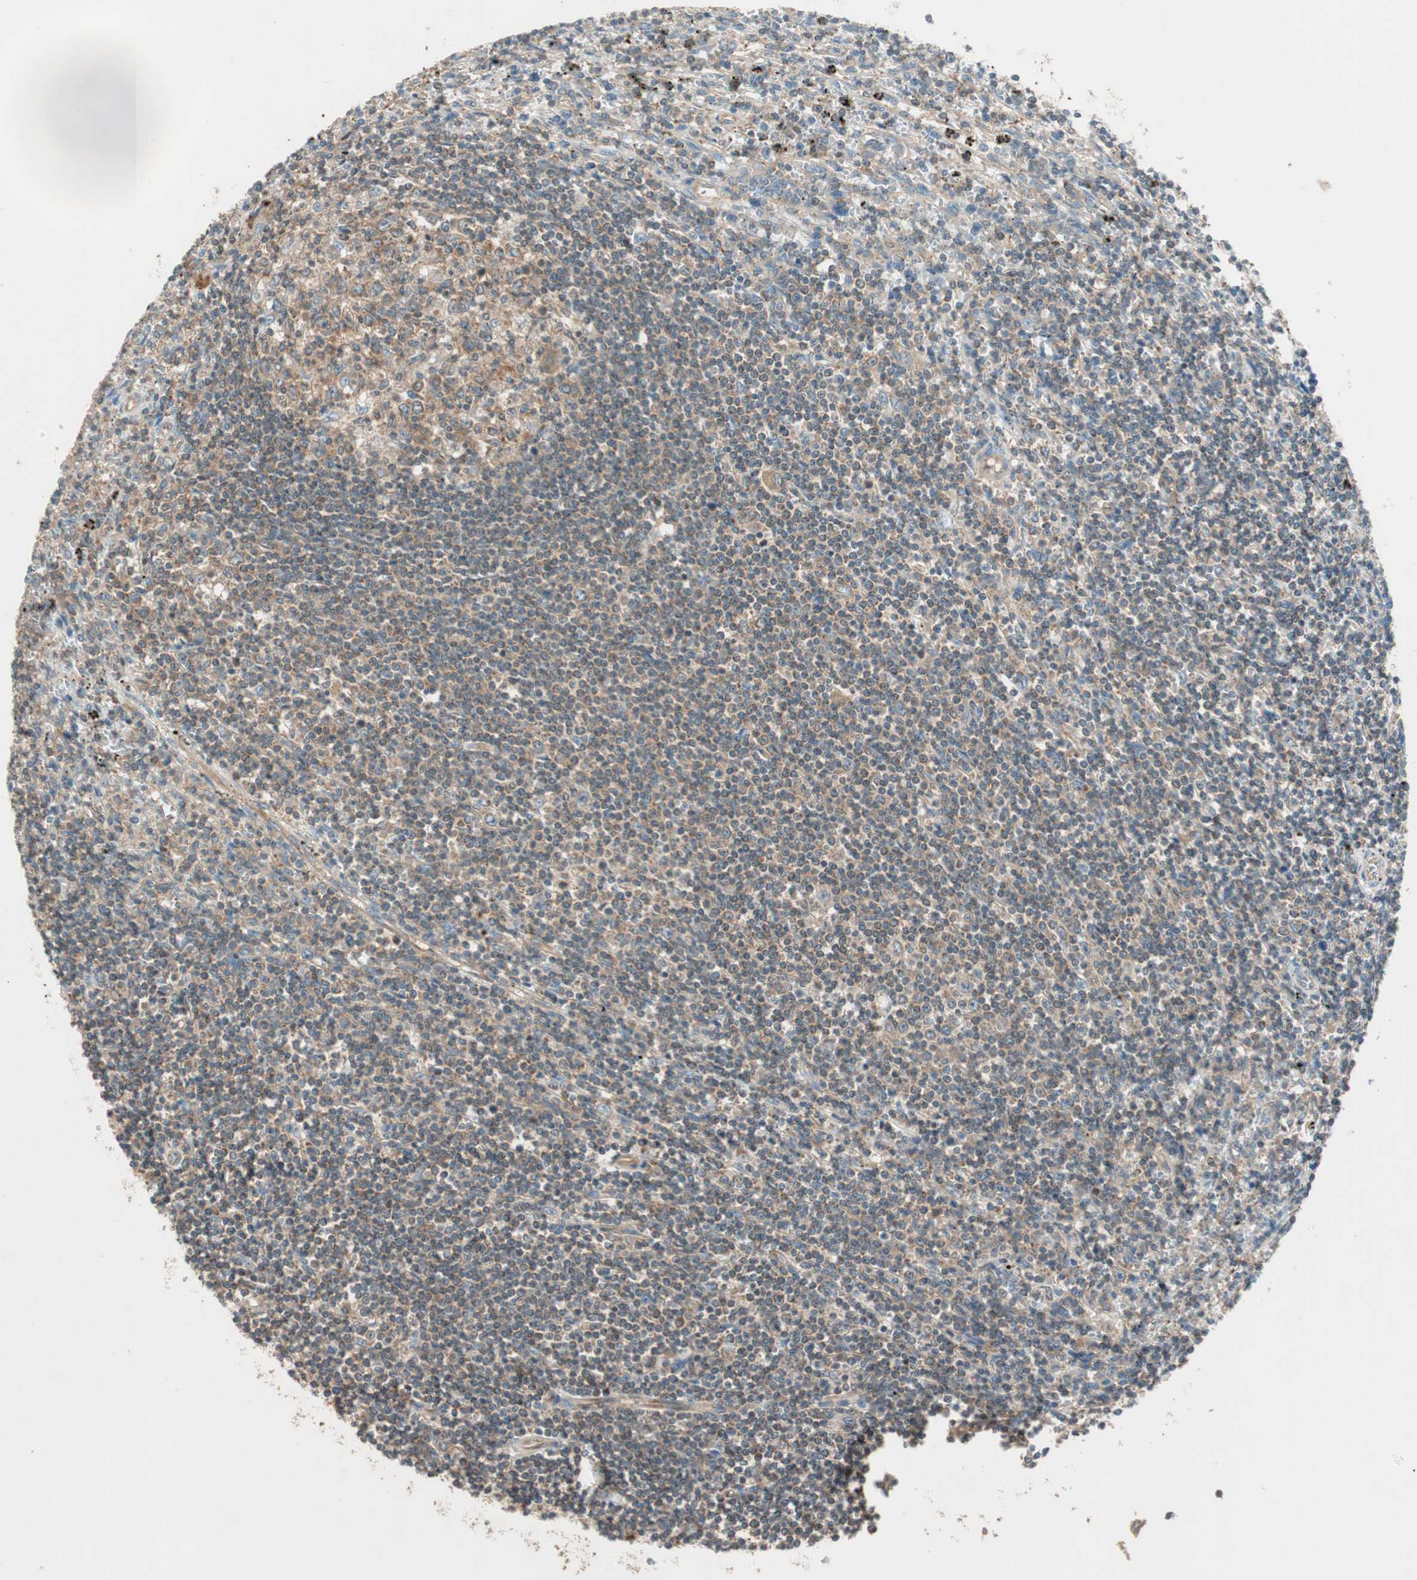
{"staining": {"intensity": "moderate", "quantity": ">75%", "location": "cytoplasmic/membranous"}, "tissue": "lymphoma", "cell_type": "Tumor cells", "image_type": "cancer", "snomed": [{"axis": "morphology", "description": "Malignant lymphoma, non-Hodgkin's type, Low grade"}, {"axis": "topography", "description": "Spleen"}], "caption": "IHC histopathology image of human lymphoma stained for a protein (brown), which demonstrates medium levels of moderate cytoplasmic/membranous staining in approximately >75% of tumor cells.", "gene": "CC2D1A", "patient": {"sex": "male", "age": 76}}